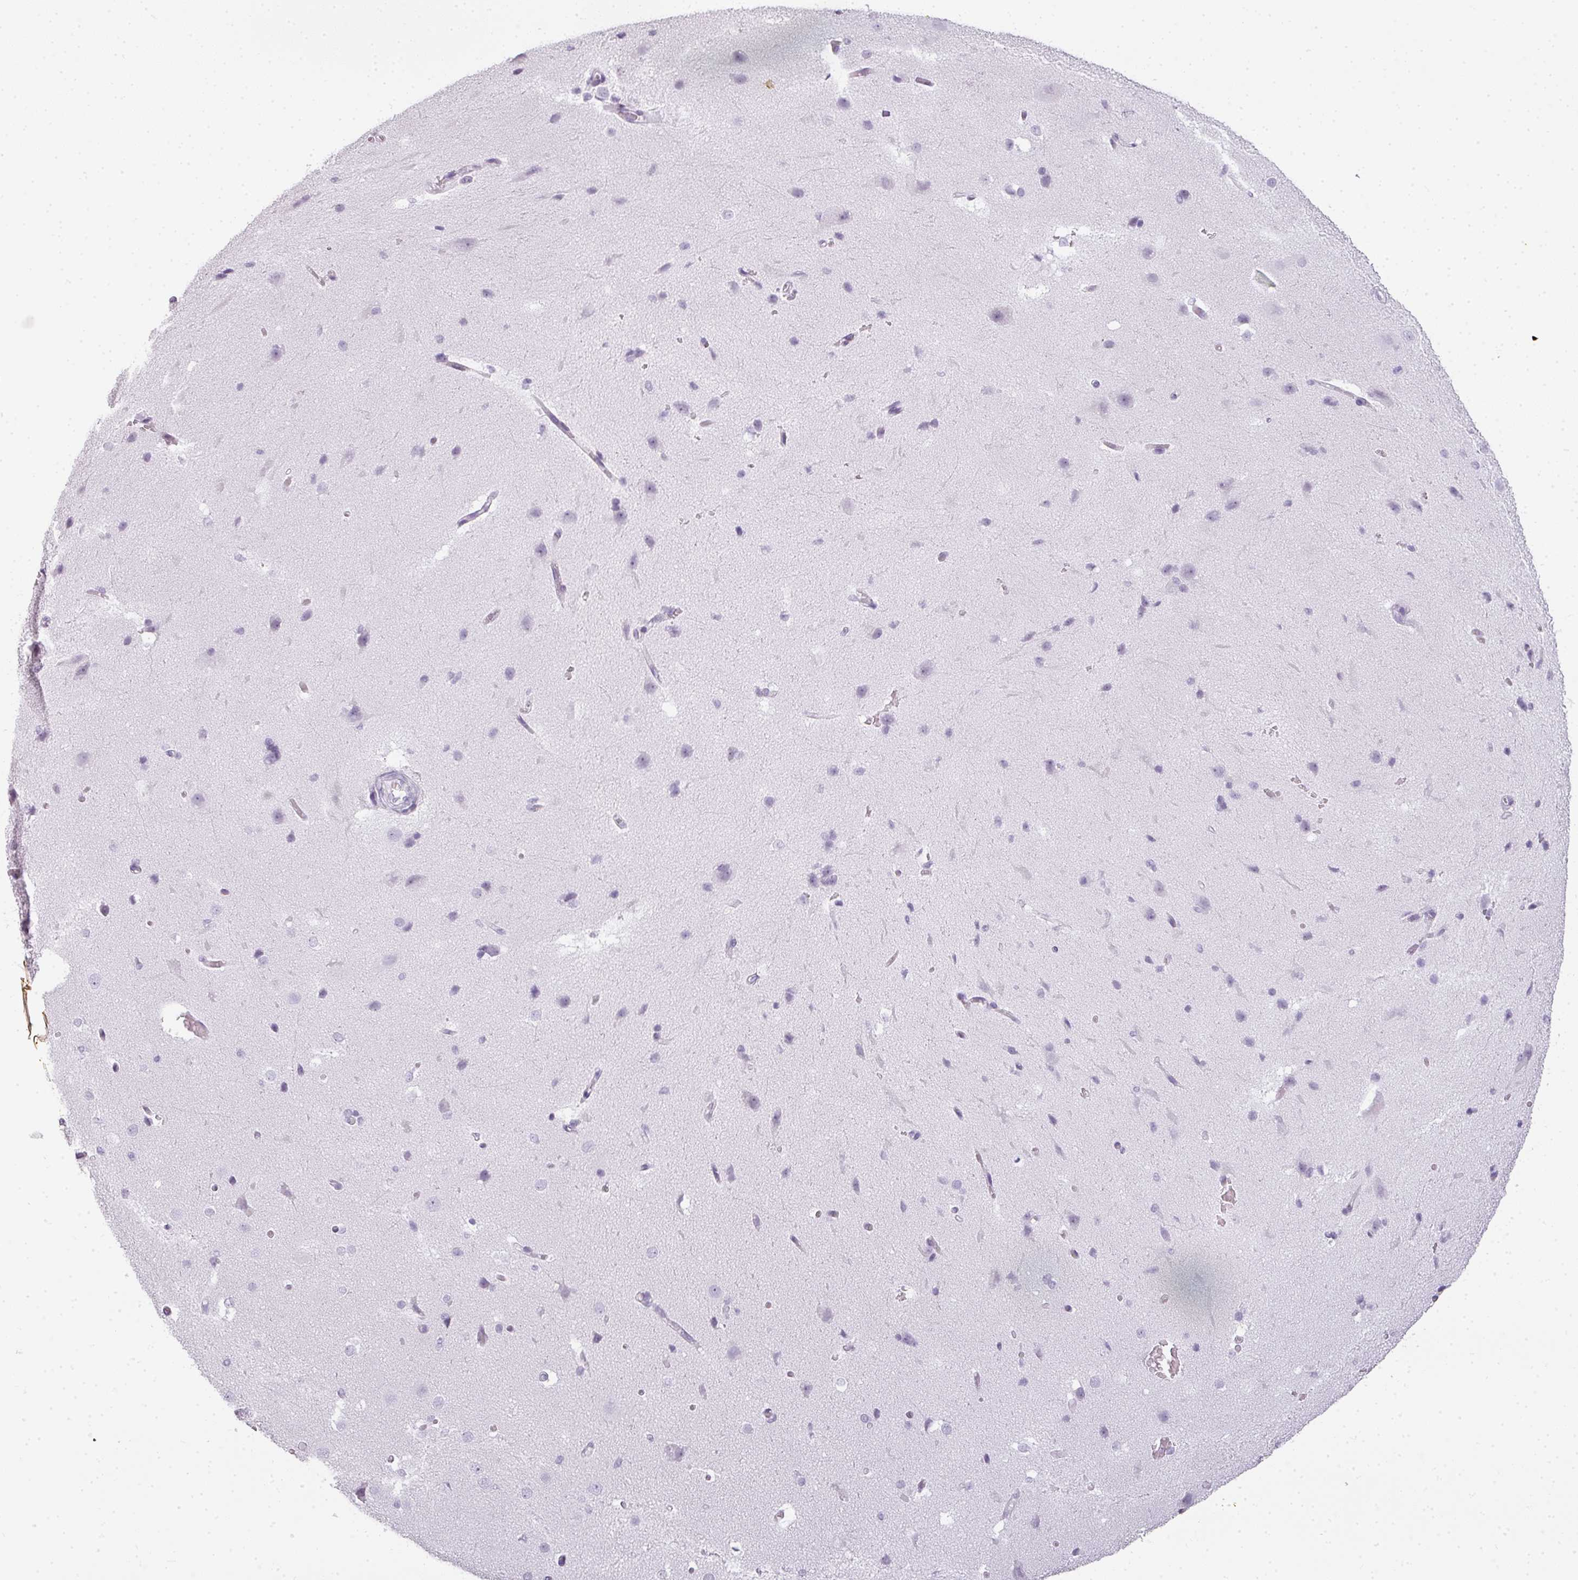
{"staining": {"intensity": "negative", "quantity": "none", "location": "none"}, "tissue": "cerebral cortex", "cell_type": "Endothelial cells", "image_type": "normal", "snomed": [{"axis": "morphology", "description": "Normal tissue, NOS"}, {"axis": "morphology", "description": "Inflammation, NOS"}, {"axis": "topography", "description": "Cerebral cortex"}], "caption": "Cerebral cortex stained for a protein using immunohistochemistry (IHC) displays no staining endothelial cells.", "gene": "RBMY1A1", "patient": {"sex": "male", "age": 6}}